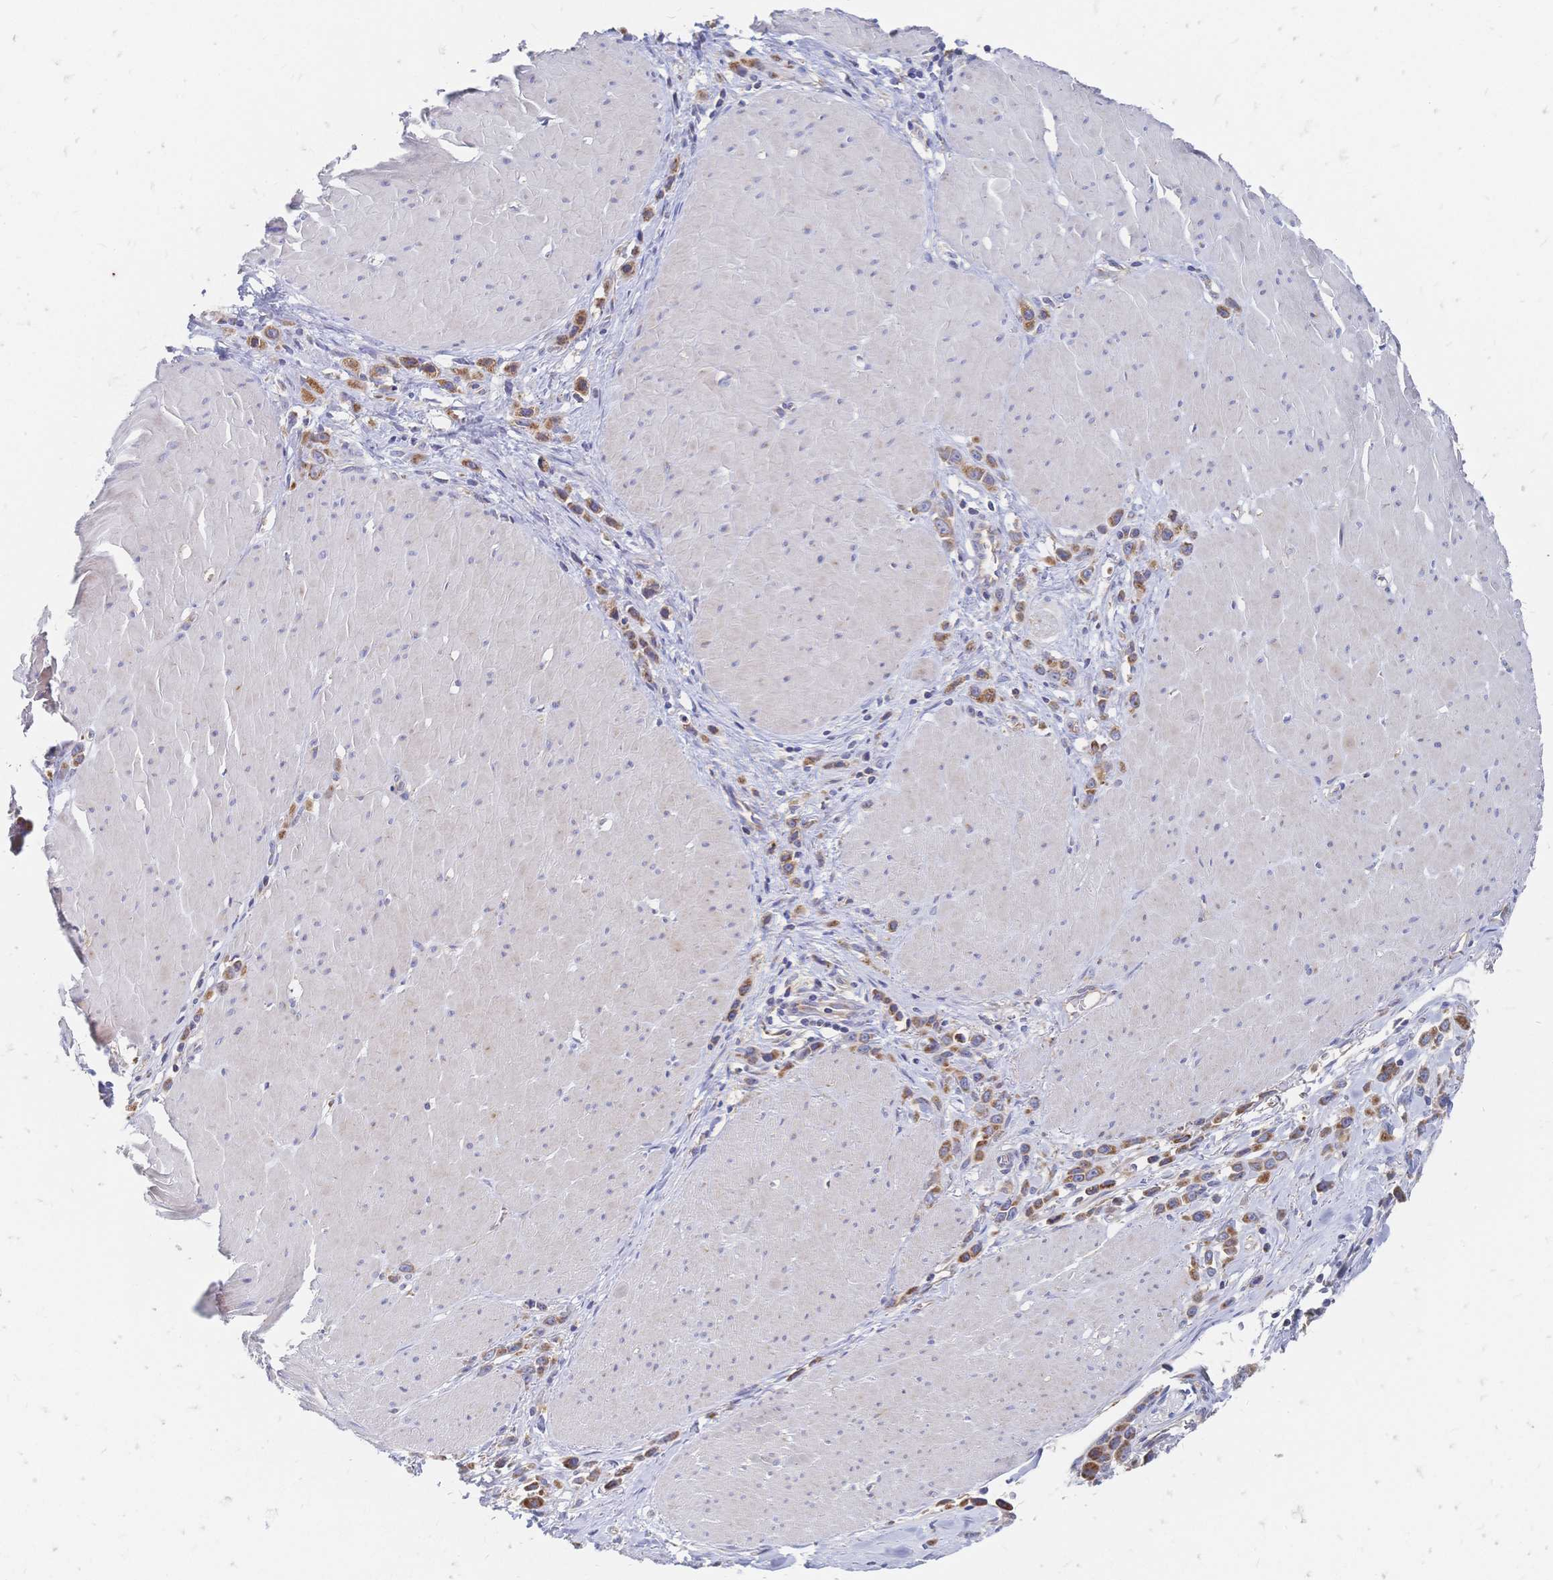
{"staining": {"intensity": "moderate", "quantity": ">75%", "location": "cytoplasmic/membranous"}, "tissue": "stomach cancer", "cell_type": "Tumor cells", "image_type": "cancer", "snomed": [{"axis": "morphology", "description": "Adenocarcinoma, NOS"}, {"axis": "topography", "description": "Stomach"}], "caption": "About >75% of tumor cells in human adenocarcinoma (stomach) demonstrate moderate cytoplasmic/membranous protein expression as visualized by brown immunohistochemical staining.", "gene": "SORBS1", "patient": {"sex": "male", "age": 47}}